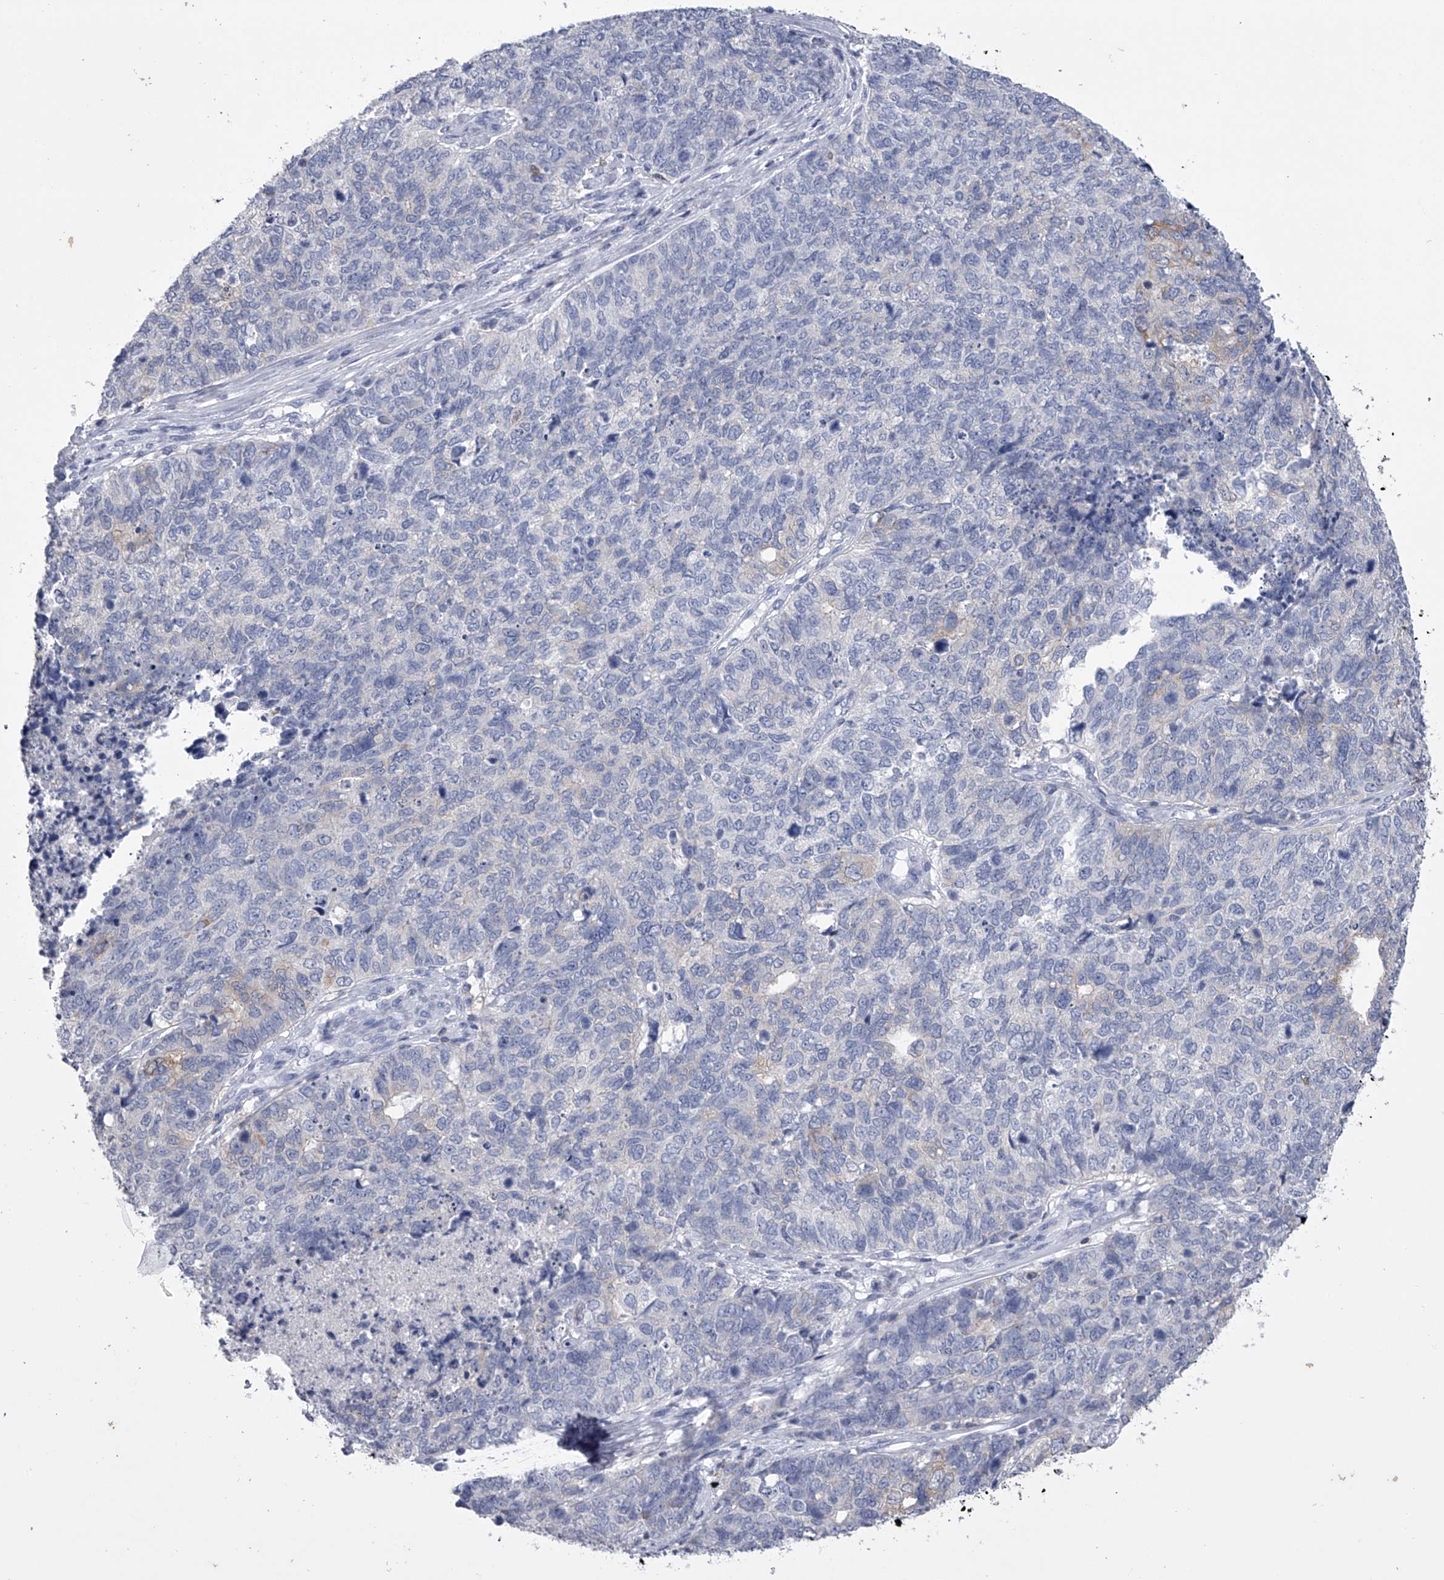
{"staining": {"intensity": "negative", "quantity": "none", "location": "none"}, "tissue": "cervical cancer", "cell_type": "Tumor cells", "image_type": "cancer", "snomed": [{"axis": "morphology", "description": "Squamous cell carcinoma, NOS"}, {"axis": "topography", "description": "Cervix"}], "caption": "Immunohistochemistry (IHC) micrograph of neoplastic tissue: cervical squamous cell carcinoma stained with DAB (3,3'-diaminobenzidine) demonstrates no significant protein expression in tumor cells.", "gene": "TASP1", "patient": {"sex": "female", "age": 63}}